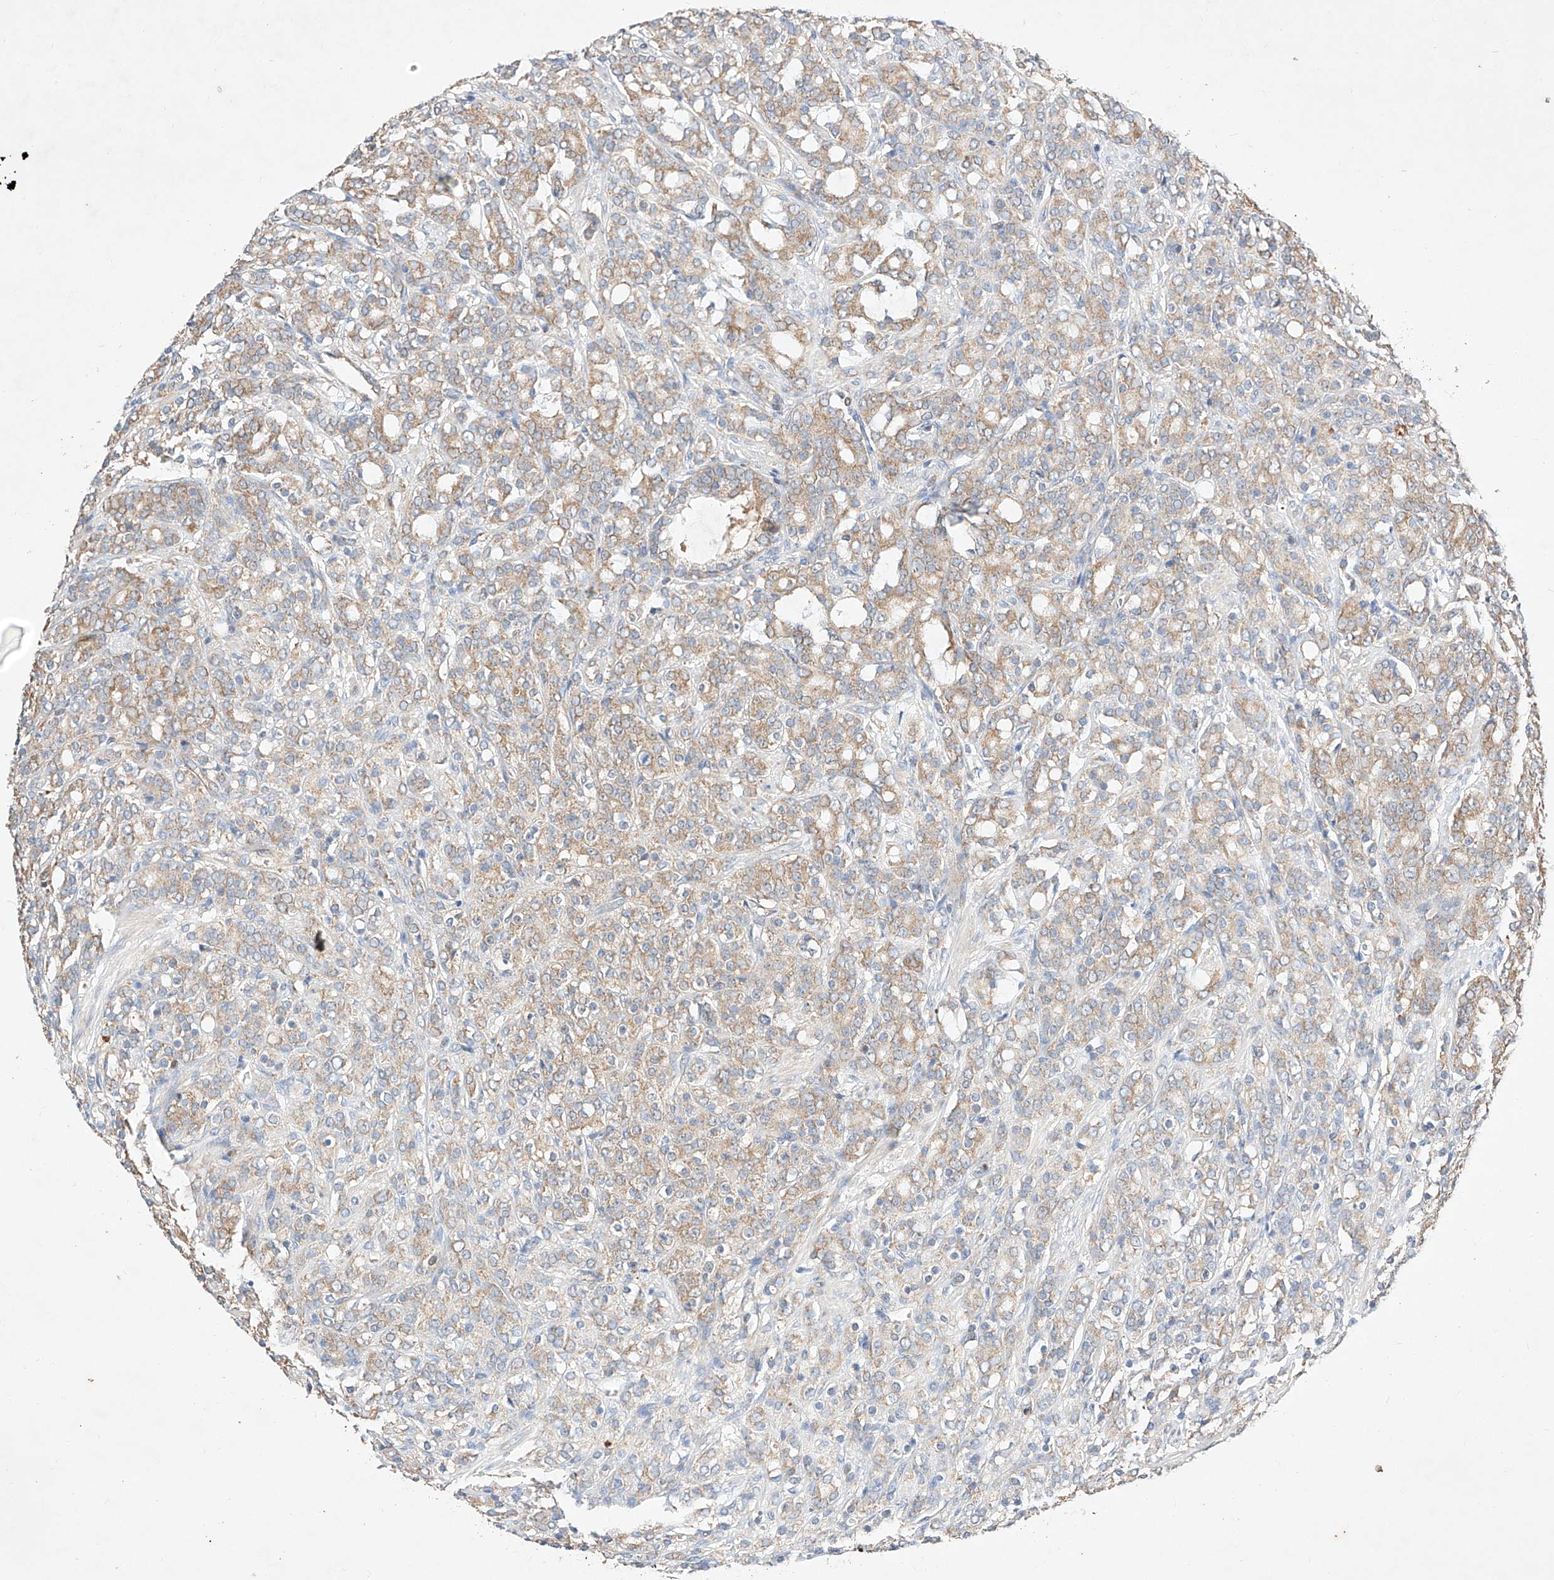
{"staining": {"intensity": "moderate", "quantity": ">75%", "location": "cytoplasmic/membranous"}, "tissue": "prostate cancer", "cell_type": "Tumor cells", "image_type": "cancer", "snomed": [{"axis": "morphology", "description": "Adenocarcinoma, High grade"}, {"axis": "topography", "description": "Prostate"}], "caption": "Protein staining exhibits moderate cytoplasmic/membranous staining in approximately >75% of tumor cells in prostate cancer.", "gene": "C6orf118", "patient": {"sex": "male", "age": 62}}